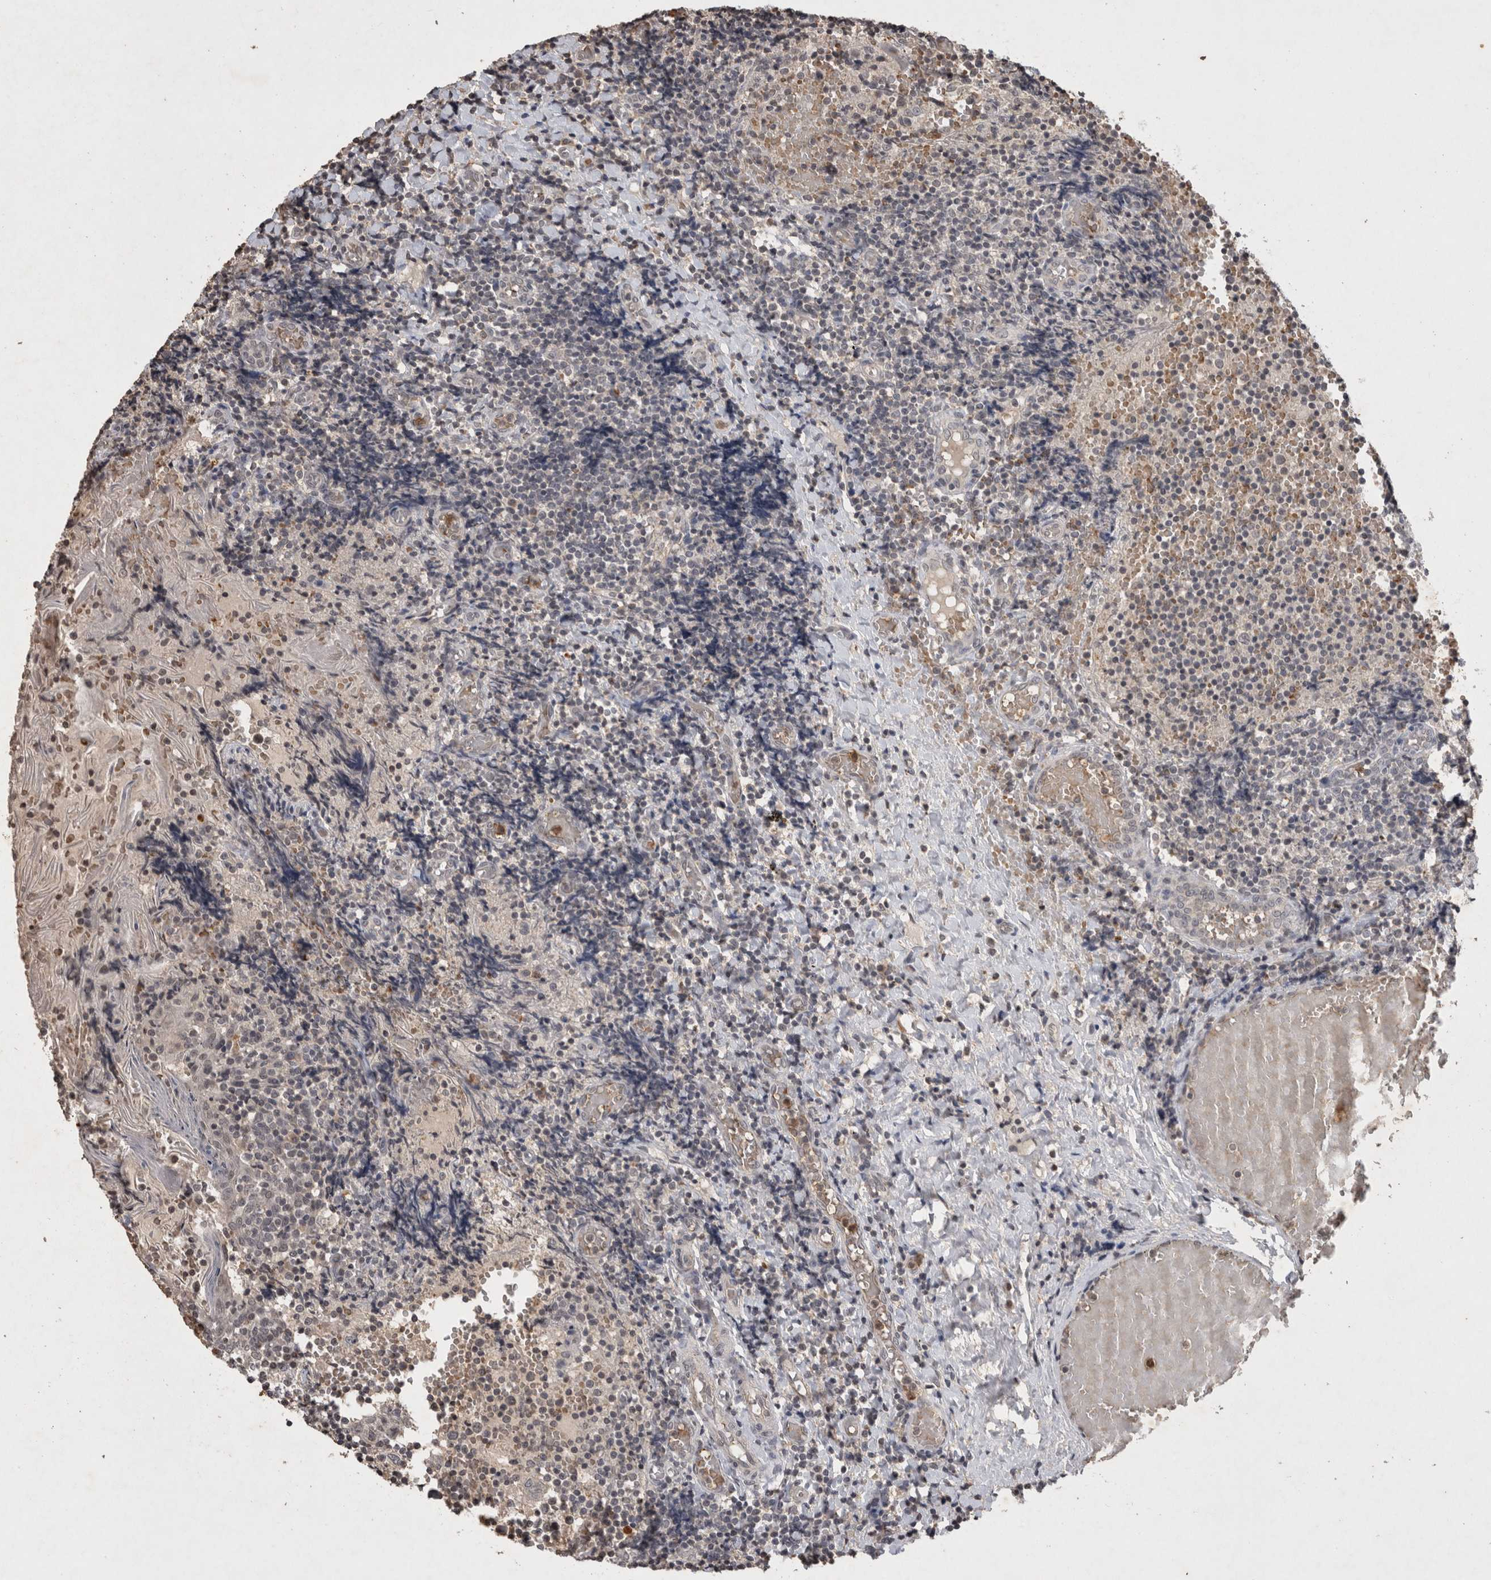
{"staining": {"intensity": "negative", "quantity": "none", "location": "none"}, "tissue": "tonsil", "cell_type": "Germinal center cells", "image_type": "normal", "snomed": [{"axis": "morphology", "description": "Normal tissue, NOS"}, {"axis": "topography", "description": "Tonsil"}], "caption": "This is an immunohistochemistry image of benign tonsil. There is no staining in germinal center cells.", "gene": "HRK", "patient": {"sex": "female", "age": 19}}